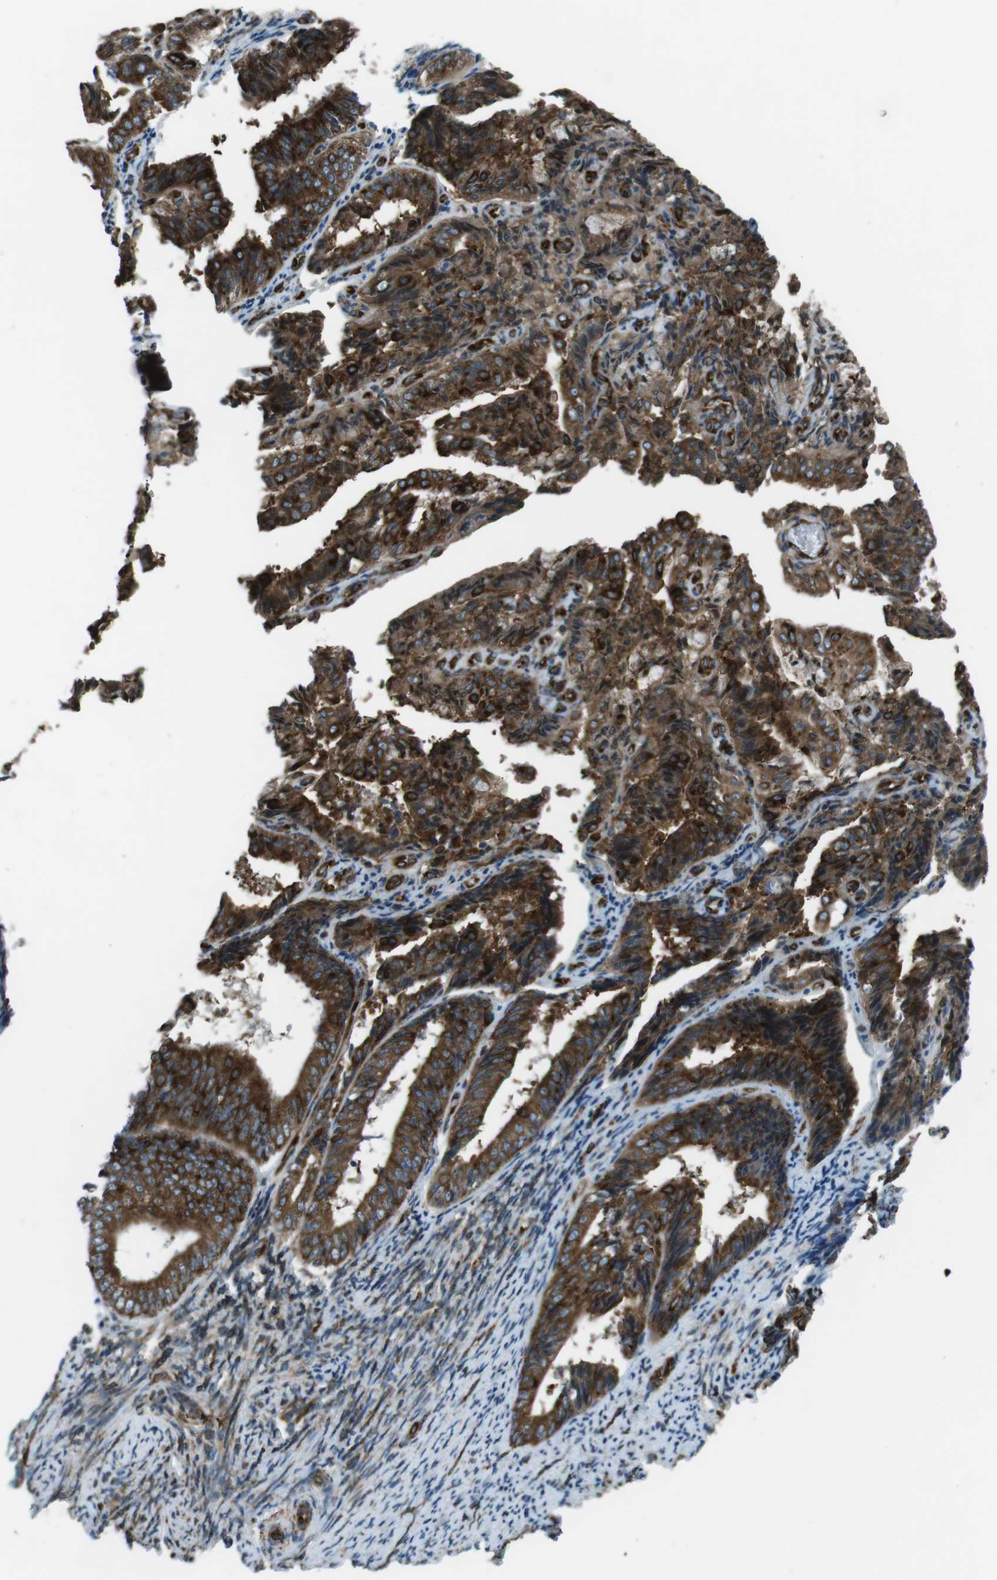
{"staining": {"intensity": "strong", "quantity": ">75%", "location": "cytoplasmic/membranous"}, "tissue": "endometrial cancer", "cell_type": "Tumor cells", "image_type": "cancer", "snomed": [{"axis": "morphology", "description": "Adenocarcinoma, NOS"}, {"axis": "topography", "description": "Endometrium"}], "caption": "This photomicrograph displays adenocarcinoma (endometrial) stained with IHC to label a protein in brown. The cytoplasmic/membranous of tumor cells show strong positivity for the protein. Nuclei are counter-stained blue.", "gene": "KTN1", "patient": {"sex": "female", "age": 63}}